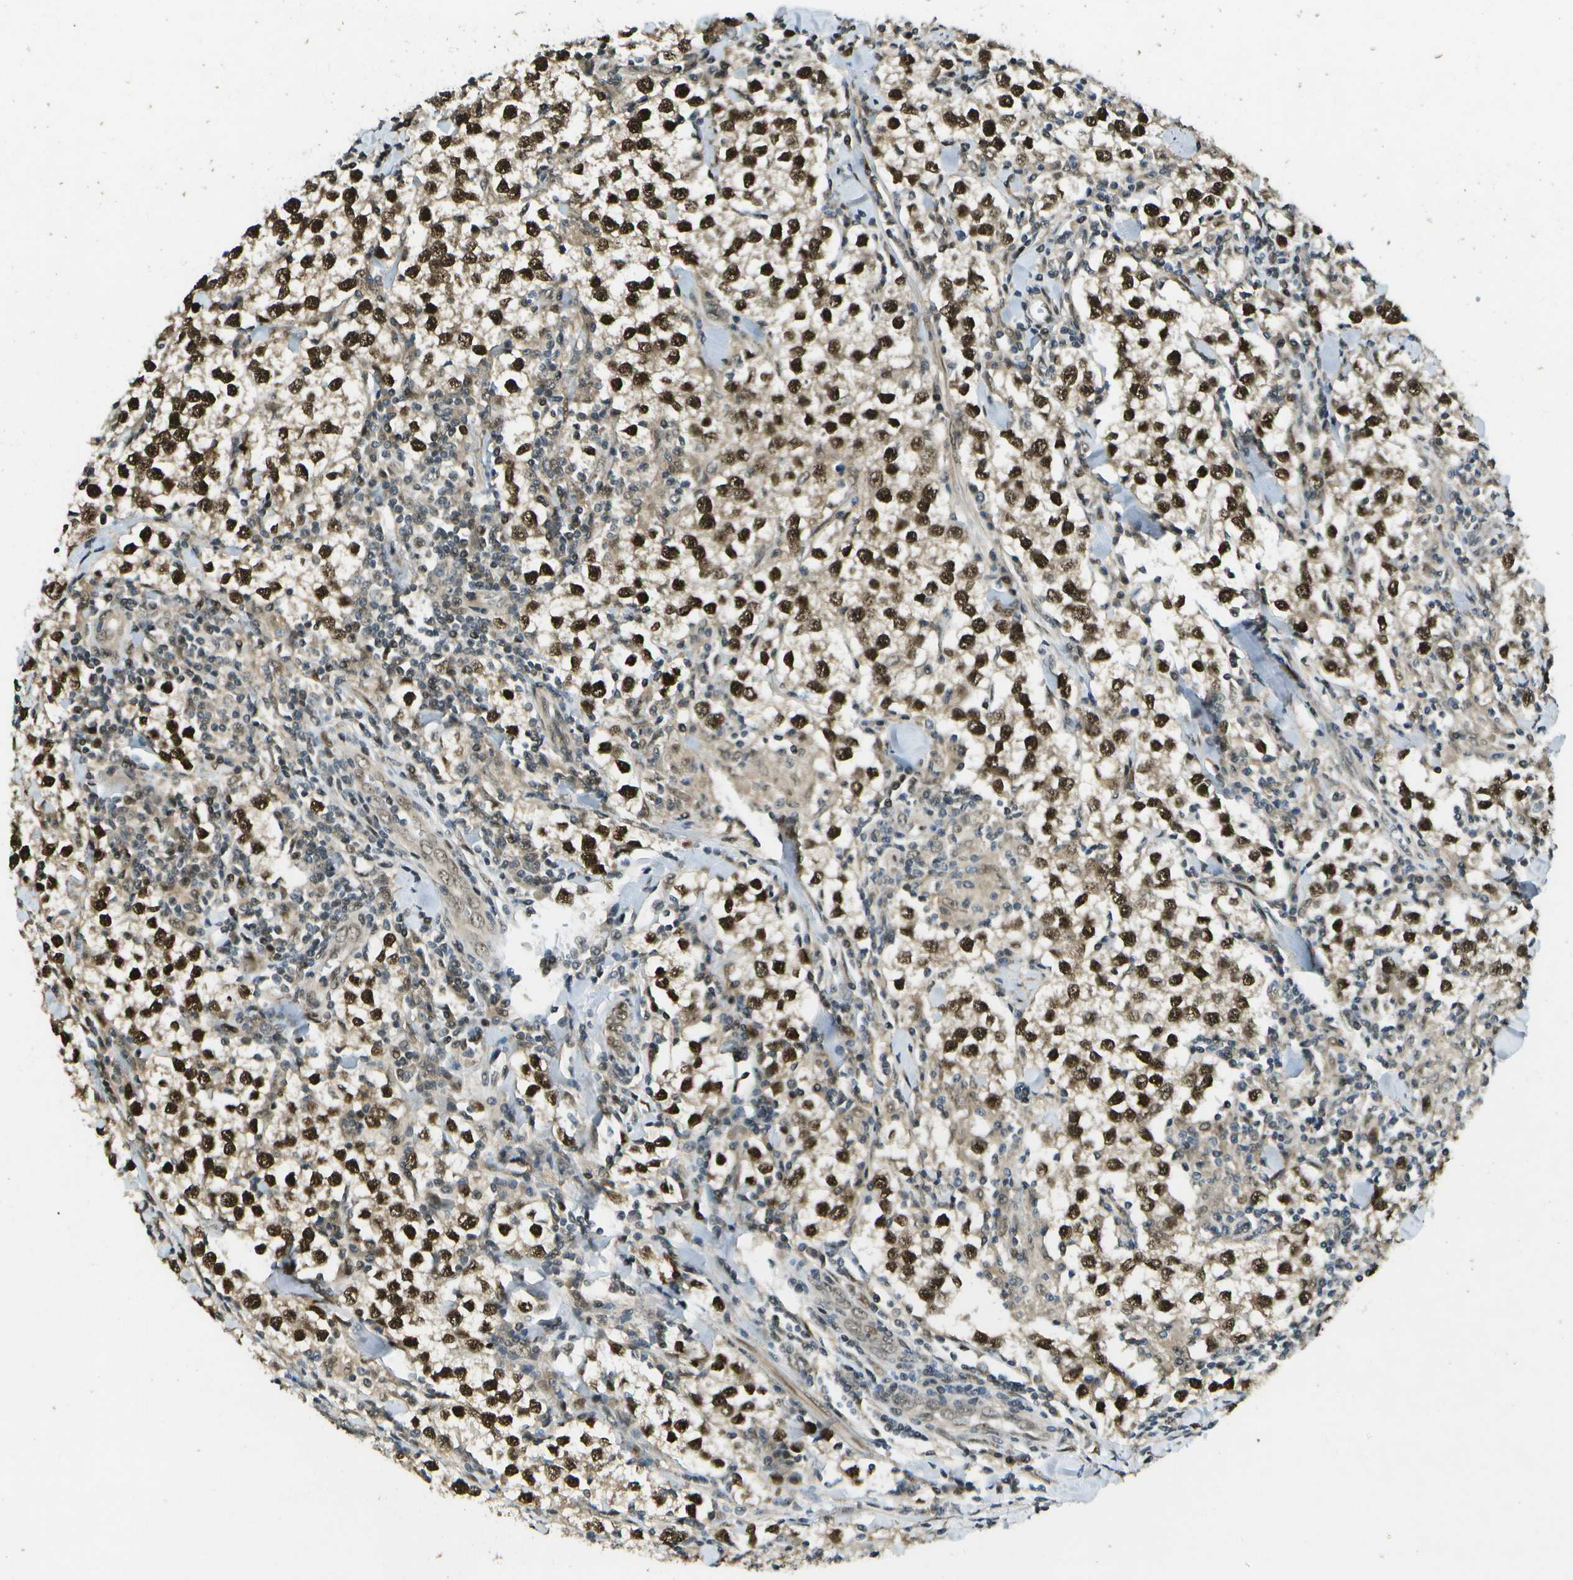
{"staining": {"intensity": "strong", "quantity": ">75%", "location": "cytoplasmic/membranous,nuclear"}, "tissue": "testis cancer", "cell_type": "Tumor cells", "image_type": "cancer", "snomed": [{"axis": "morphology", "description": "Seminoma, NOS"}, {"axis": "morphology", "description": "Carcinoma, Embryonal, NOS"}, {"axis": "topography", "description": "Testis"}], "caption": "Tumor cells demonstrate high levels of strong cytoplasmic/membranous and nuclear positivity in about >75% of cells in seminoma (testis).", "gene": "GANC", "patient": {"sex": "male", "age": 36}}